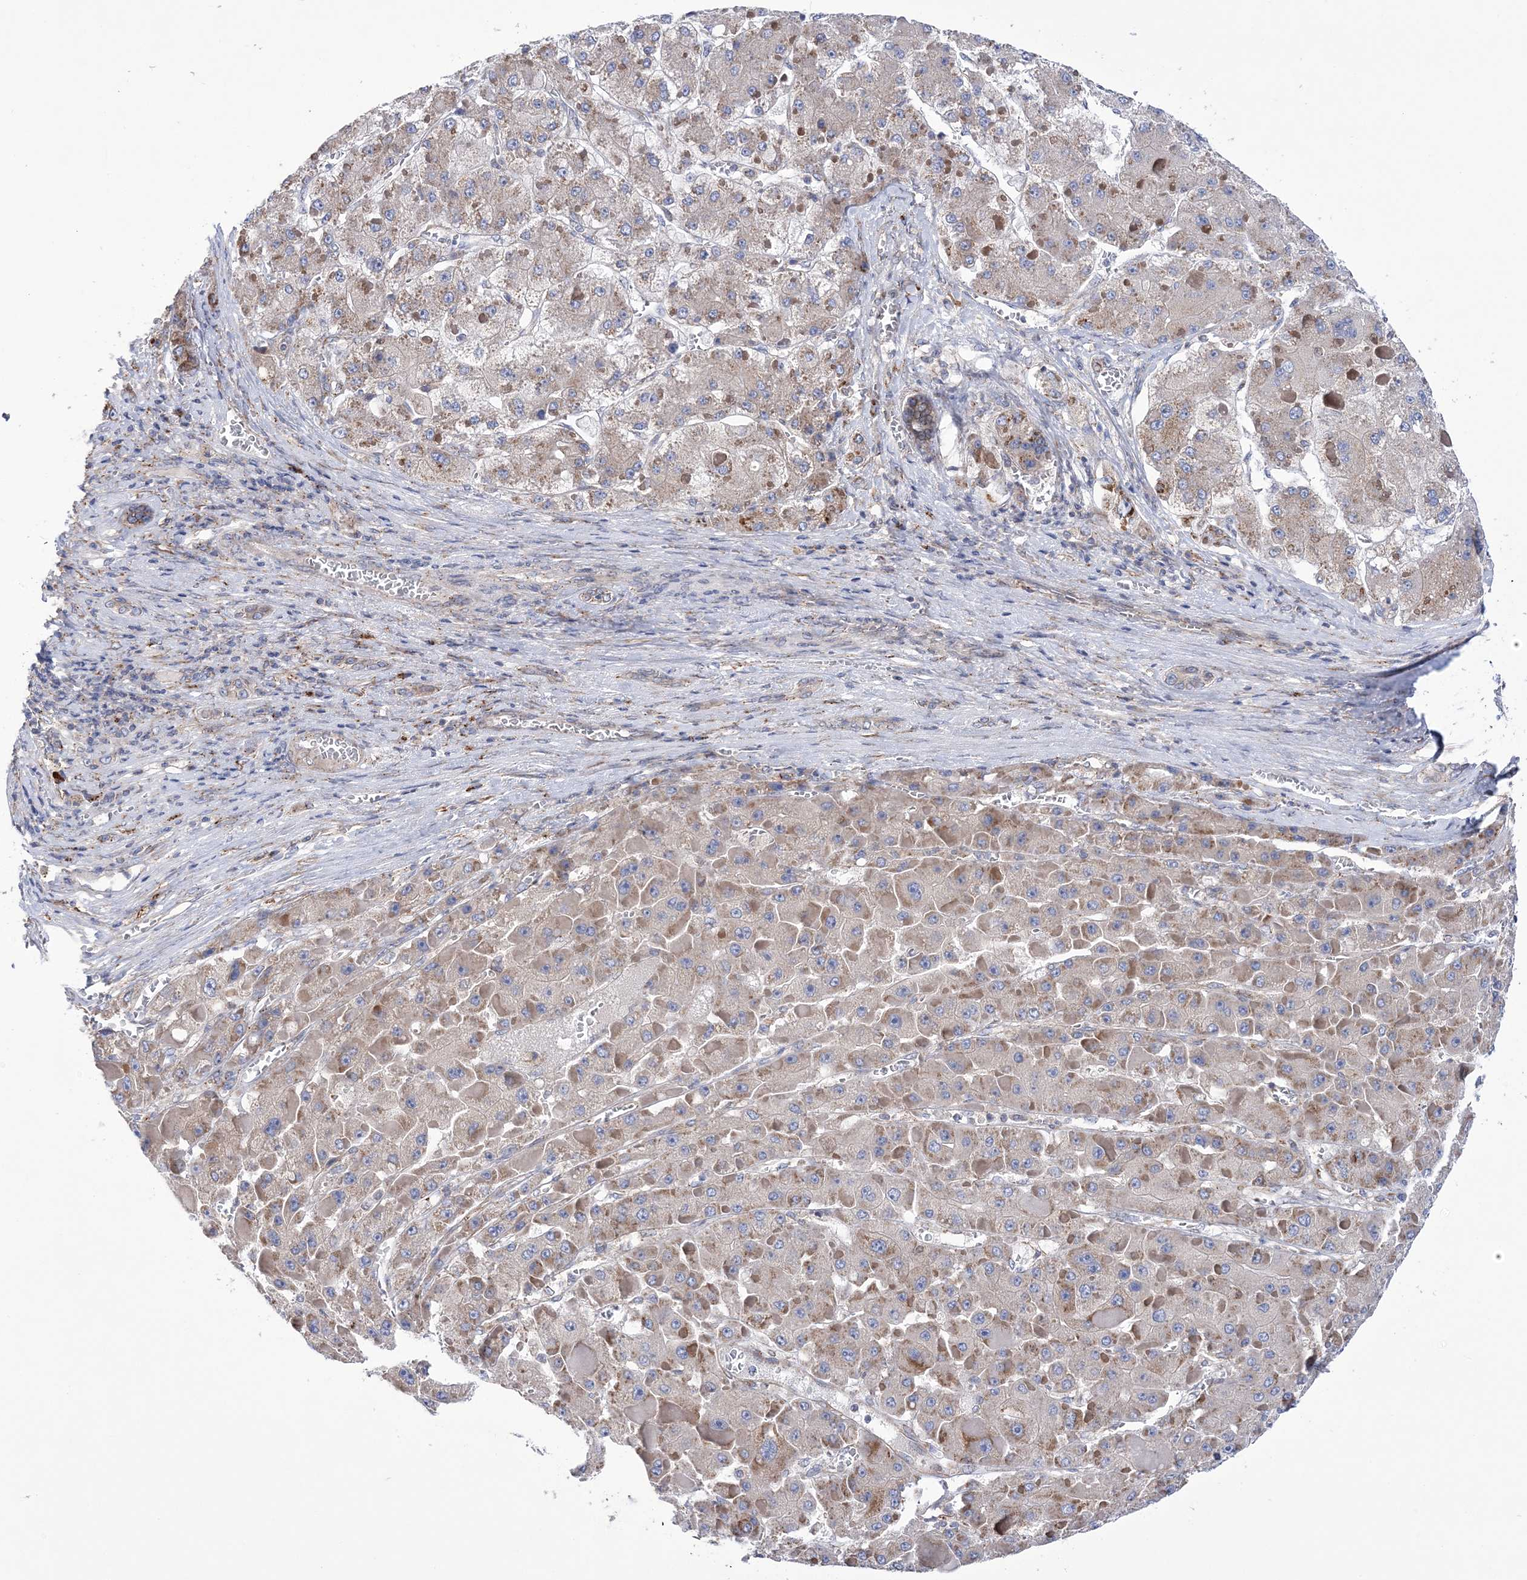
{"staining": {"intensity": "negative", "quantity": "none", "location": "none"}, "tissue": "liver cancer", "cell_type": "Tumor cells", "image_type": "cancer", "snomed": [{"axis": "morphology", "description": "Carcinoma, Hepatocellular, NOS"}, {"axis": "topography", "description": "Liver"}], "caption": "Tumor cells show no significant staining in hepatocellular carcinoma (liver). (DAB IHC, high magnification).", "gene": "COPB2", "patient": {"sex": "female", "age": 73}}